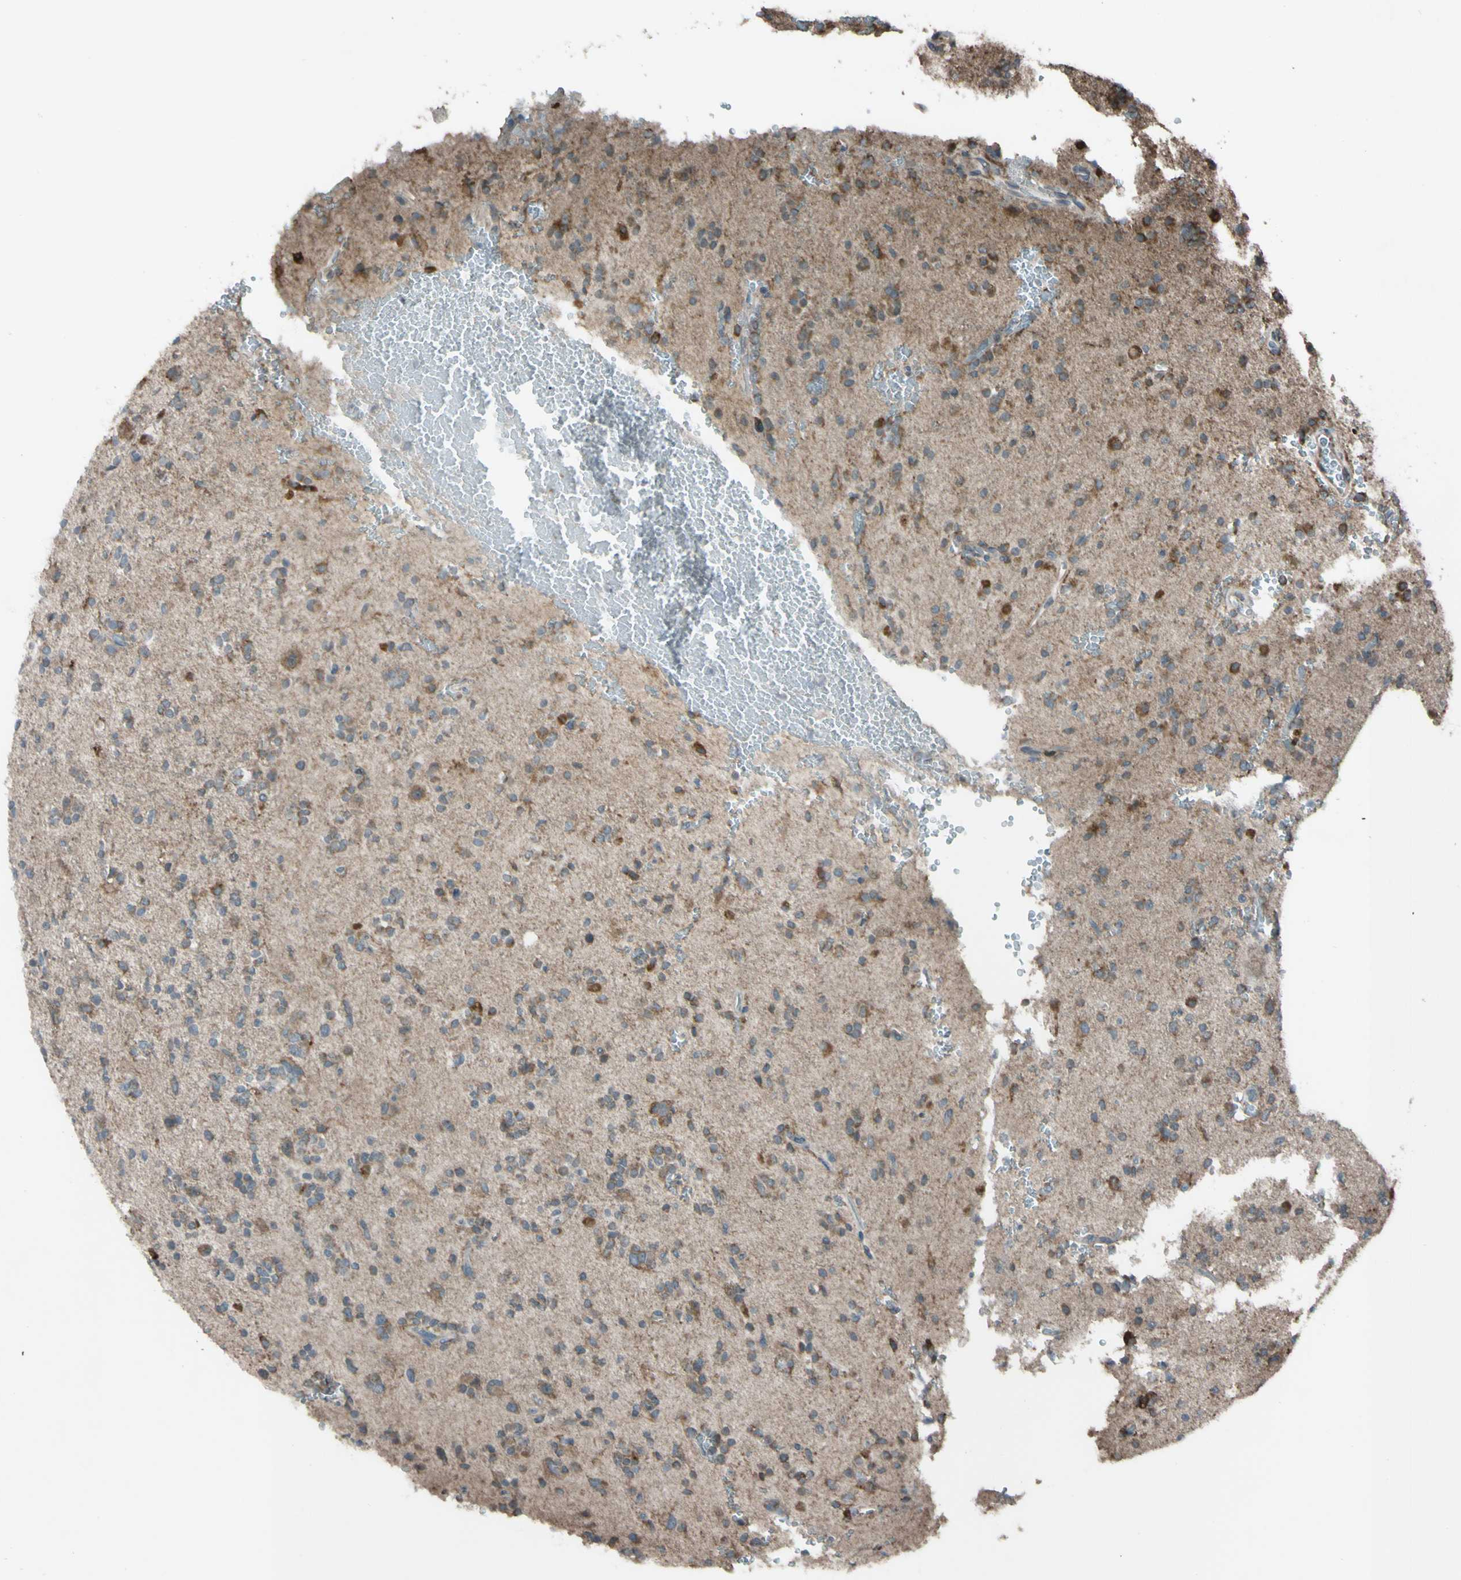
{"staining": {"intensity": "moderate", "quantity": "25%-75%", "location": "cytoplasmic/membranous"}, "tissue": "glioma", "cell_type": "Tumor cells", "image_type": "cancer", "snomed": [{"axis": "morphology", "description": "Glioma, malignant, High grade"}, {"axis": "topography", "description": "Brain"}], "caption": "Immunohistochemistry micrograph of glioma stained for a protein (brown), which reveals medium levels of moderate cytoplasmic/membranous staining in approximately 25%-75% of tumor cells.", "gene": "ACOT8", "patient": {"sex": "male", "age": 47}}